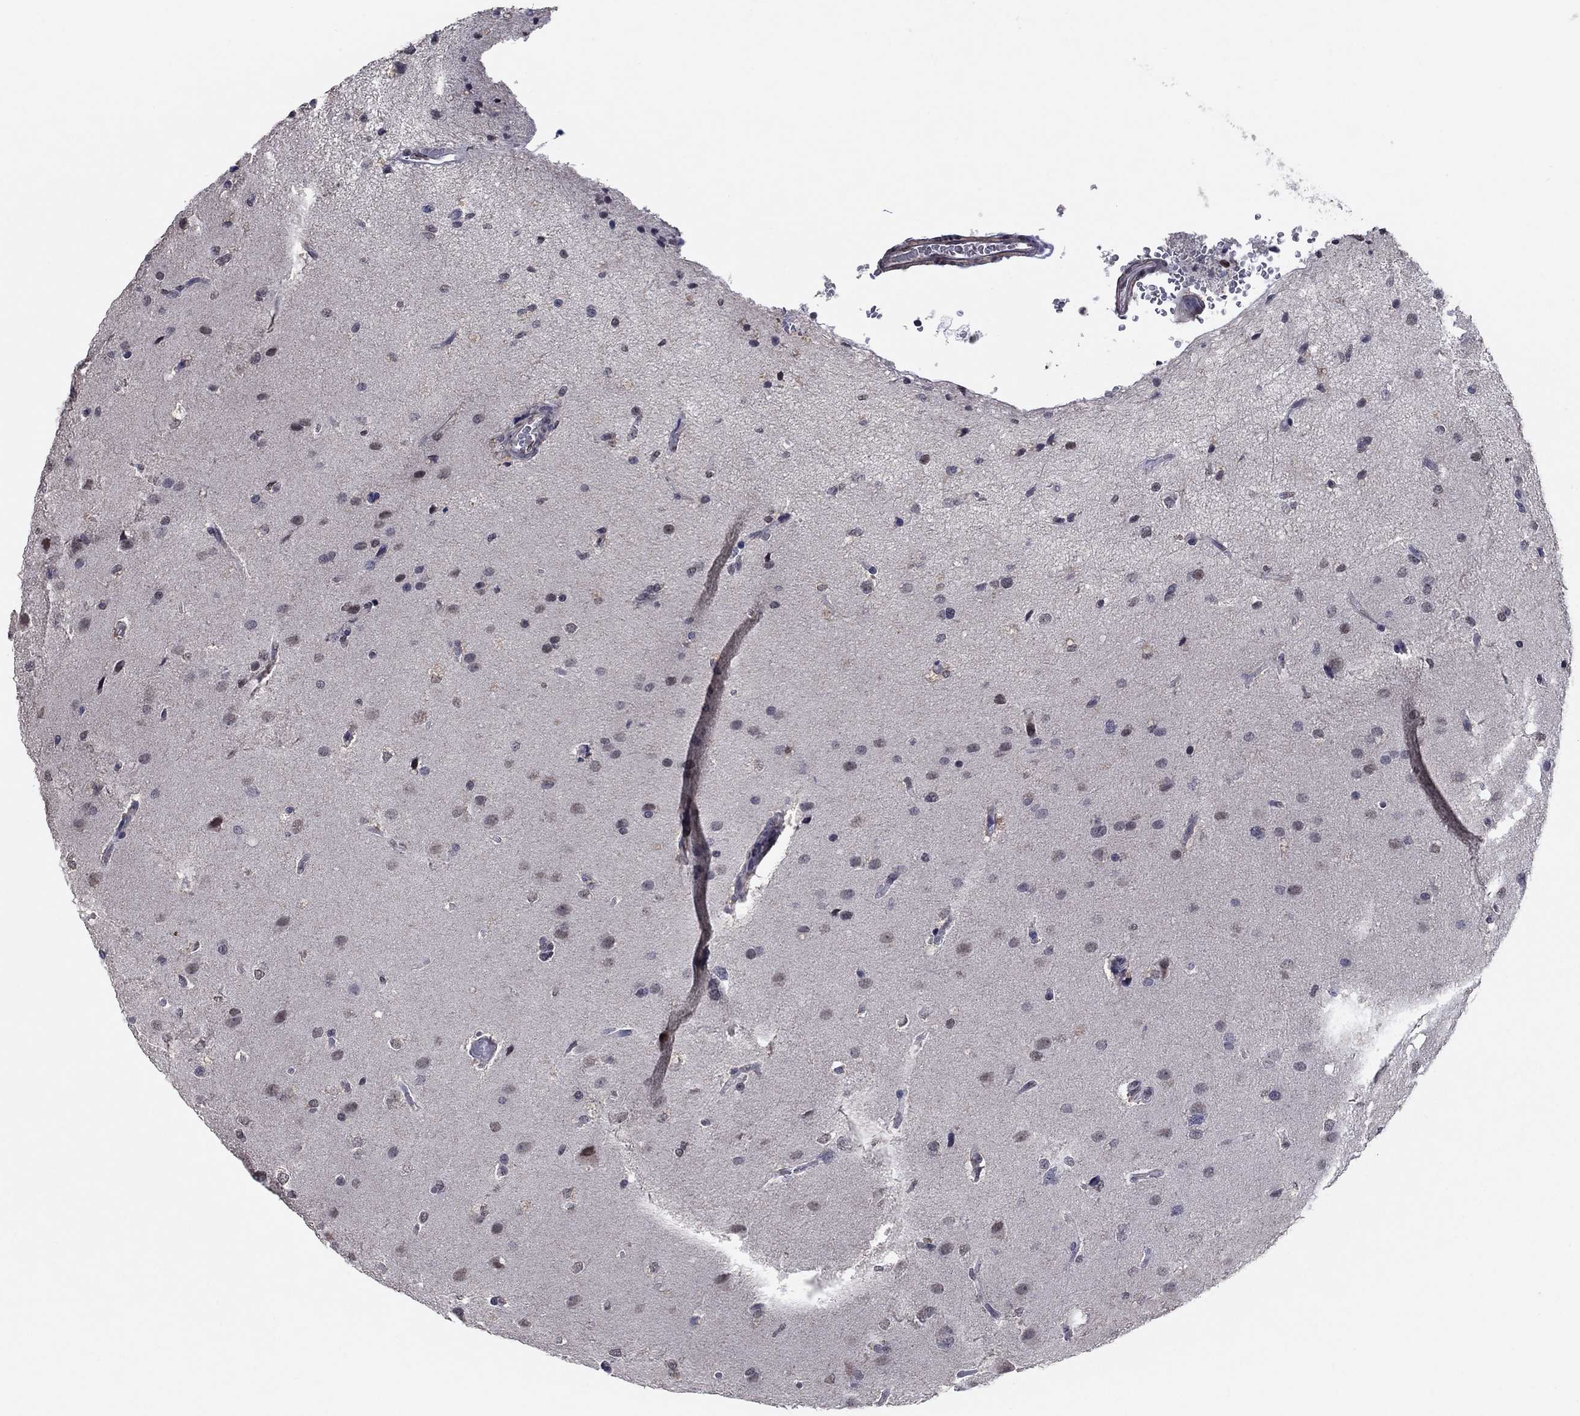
{"staining": {"intensity": "negative", "quantity": "none", "location": "none"}, "tissue": "glioma", "cell_type": "Tumor cells", "image_type": "cancer", "snomed": [{"axis": "morphology", "description": "Glioma, malignant, High grade"}, {"axis": "topography", "description": "Brain"}], "caption": "Histopathology image shows no protein positivity in tumor cells of malignant high-grade glioma tissue.", "gene": "TYMS", "patient": {"sex": "male", "age": 68}}